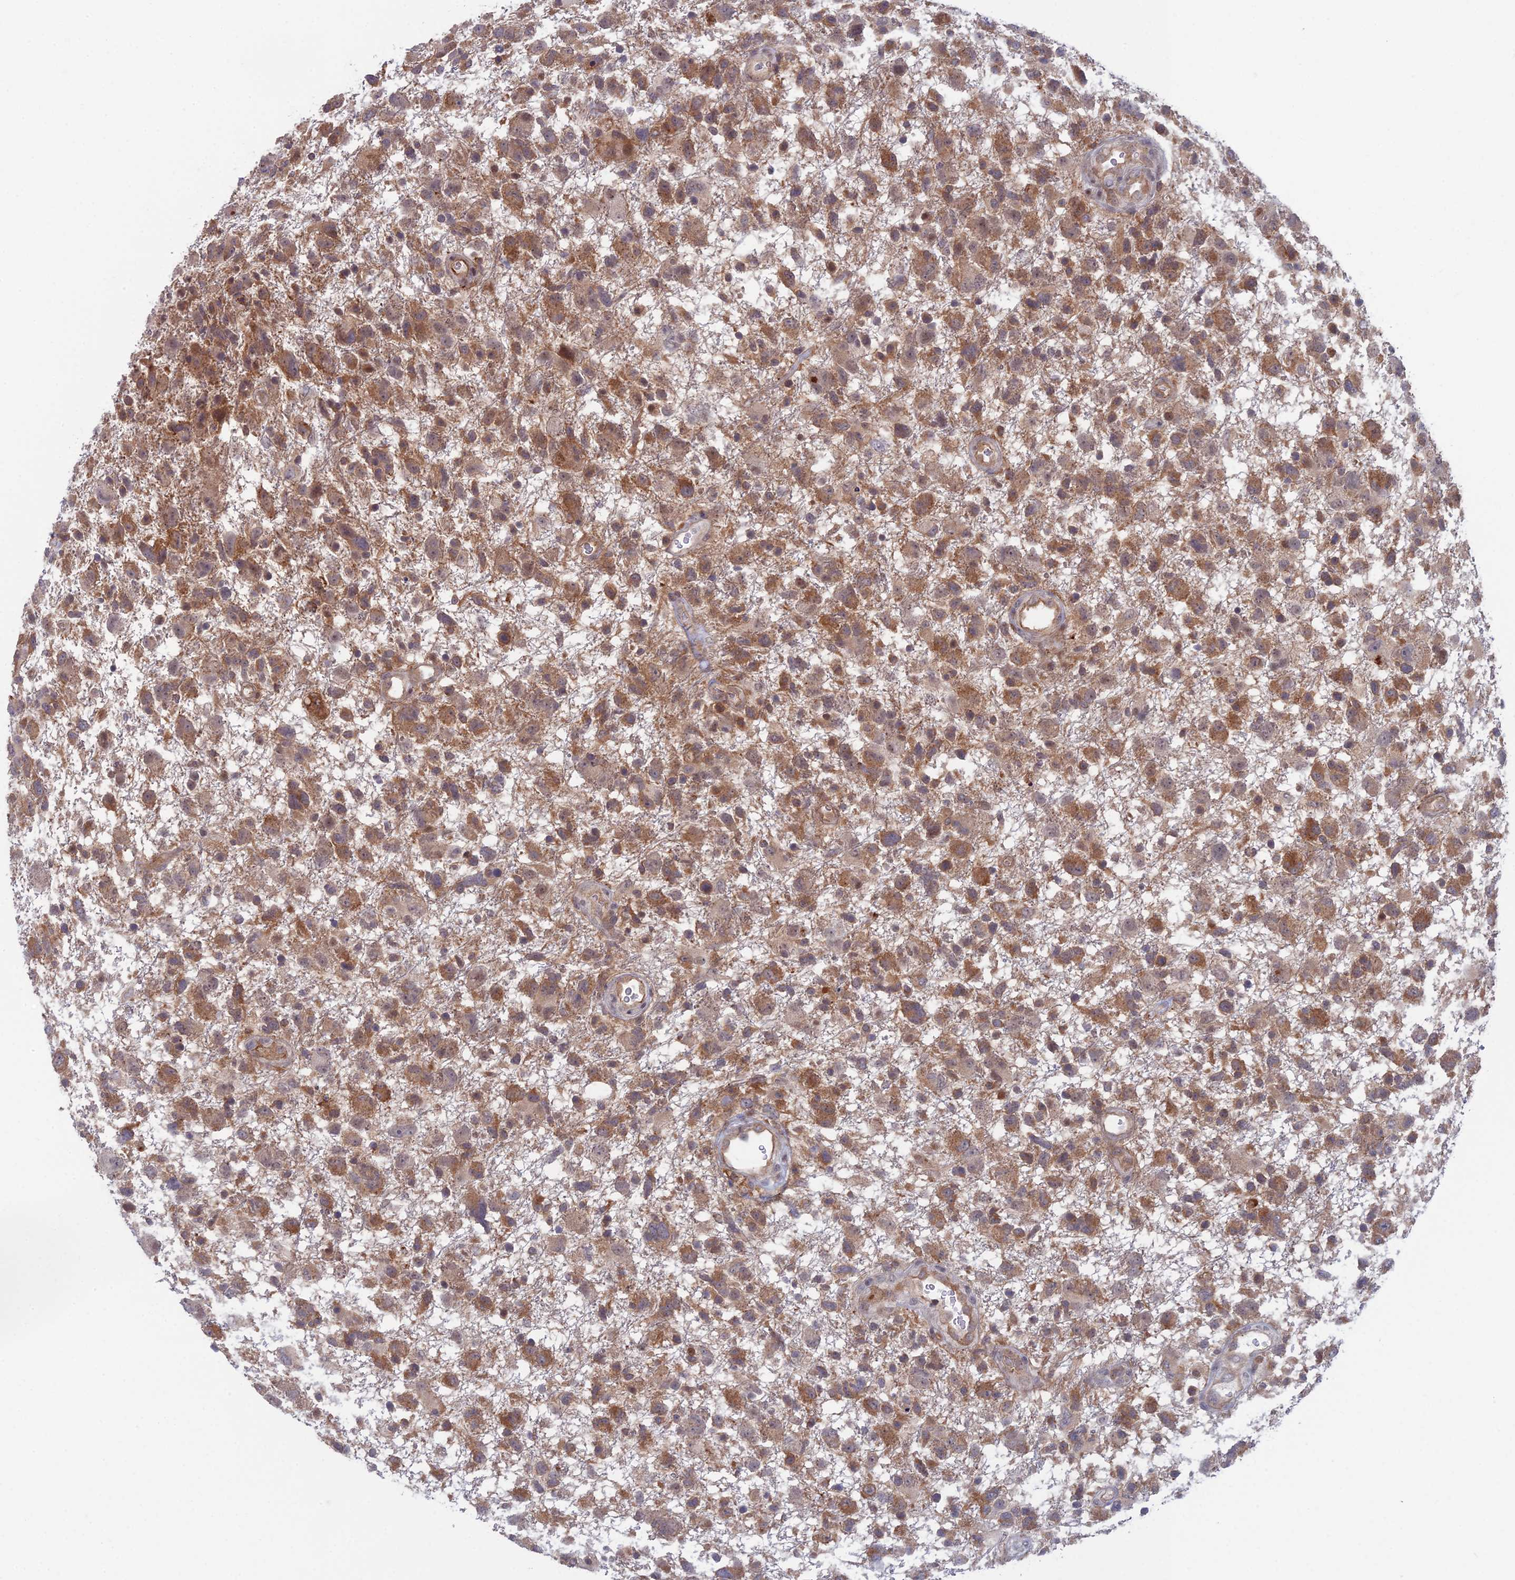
{"staining": {"intensity": "moderate", "quantity": ">75%", "location": "cytoplasmic/membranous"}, "tissue": "glioma", "cell_type": "Tumor cells", "image_type": "cancer", "snomed": [{"axis": "morphology", "description": "Glioma, malignant, High grade"}, {"axis": "topography", "description": "Brain"}], "caption": "Immunohistochemical staining of high-grade glioma (malignant) reveals moderate cytoplasmic/membranous protein expression in approximately >75% of tumor cells.", "gene": "ABHD1", "patient": {"sex": "male", "age": 61}}